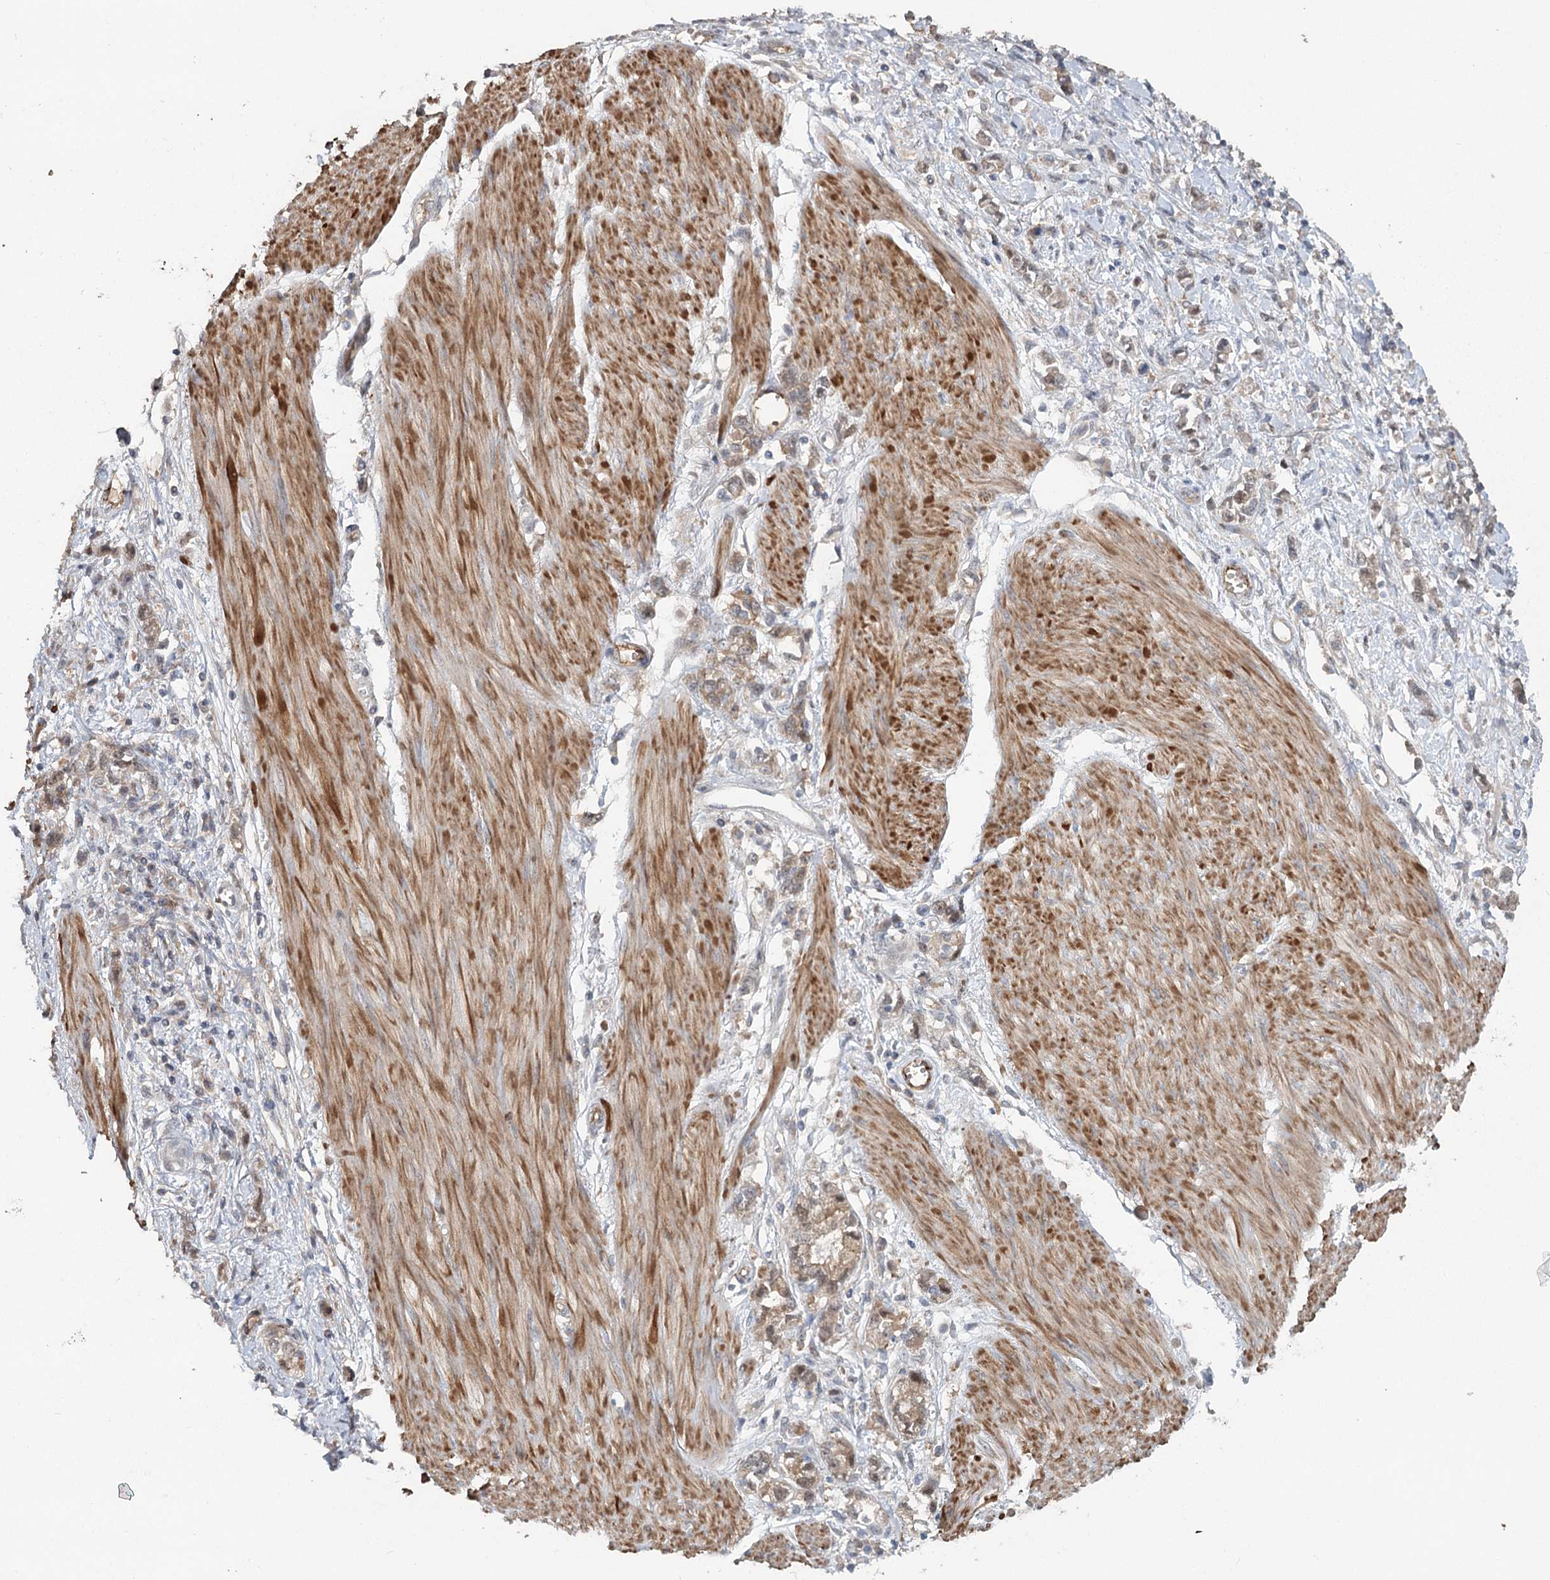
{"staining": {"intensity": "weak", "quantity": "25%-75%", "location": "cytoplasmic/membranous"}, "tissue": "stomach cancer", "cell_type": "Tumor cells", "image_type": "cancer", "snomed": [{"axis": "morphology", "description": "Adenocarcinoma, NOS"}, {"axis": "topography", "description": "Stomach"}], "caption": "Approximately 25%-75% of tumor cells in human adenocarcinoma (stomach) reveal weak cytoplasmic/membranous protein positivity as visualized by brown immunohistochemical staining.", "gene": "MAP3K13", "patient": {"sex": "female", "age": 76}}